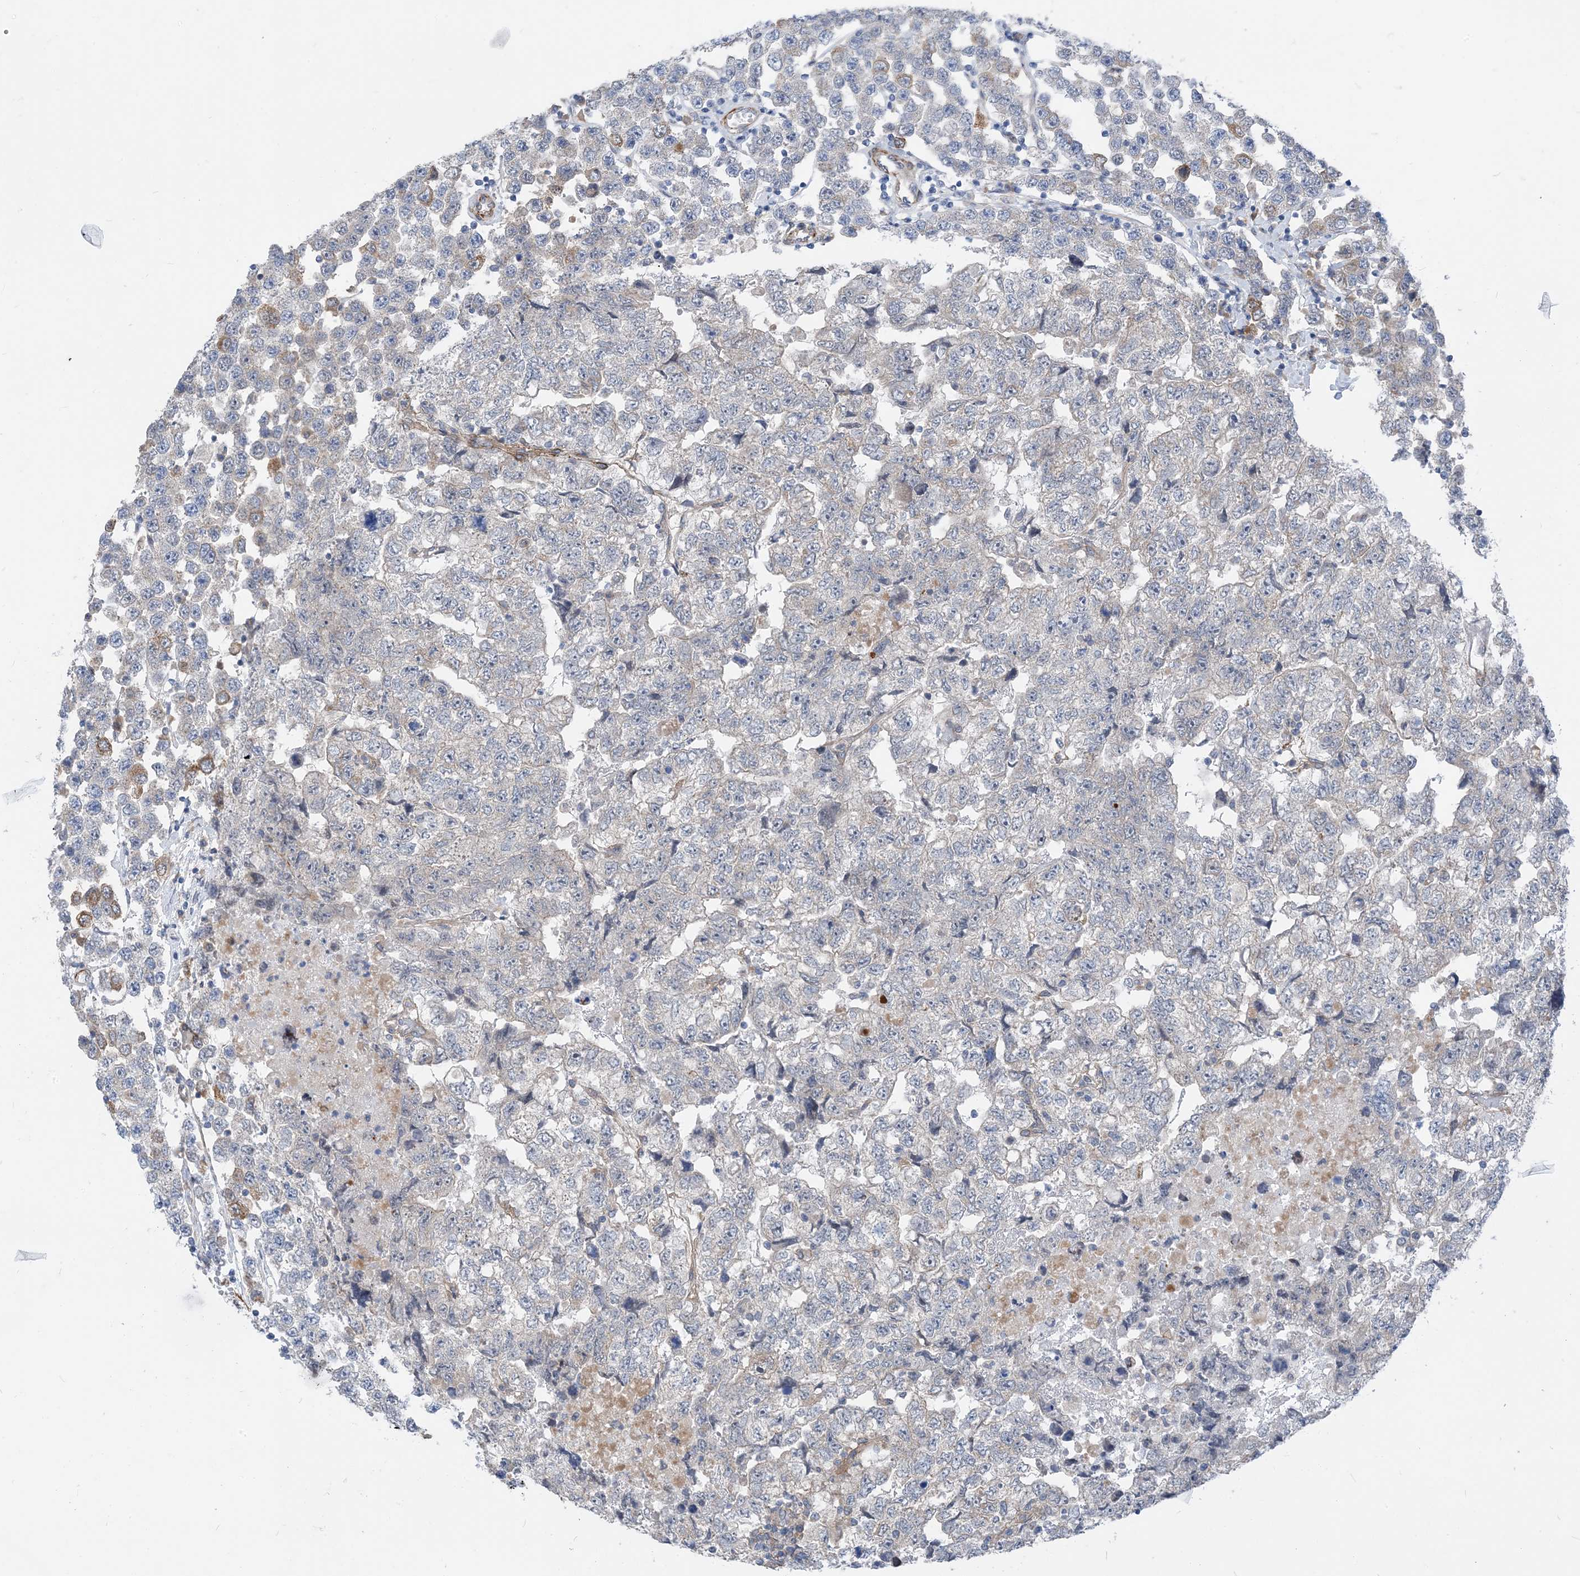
{"staining": {"intensity": "negative", "quantity": "none", "location": "none"}, "tissue": "testis cancer", "cell_type": "Tumor cells", "image_type": "cancer", "snomed": [{"axis": "morphology", "description": "Carcinoma, Embryonal, NOS"}, {"axis": "topography", "description": "Testis"}], "caption": "Immunohistochemistry (IHC) of testis cancer shows no positivity in tumor cells. (DAB immunohistochemistry with hematoxylin counter stain).", "gene": "PLEKHA3", "patient": {"sex": "male", "age": 36}}